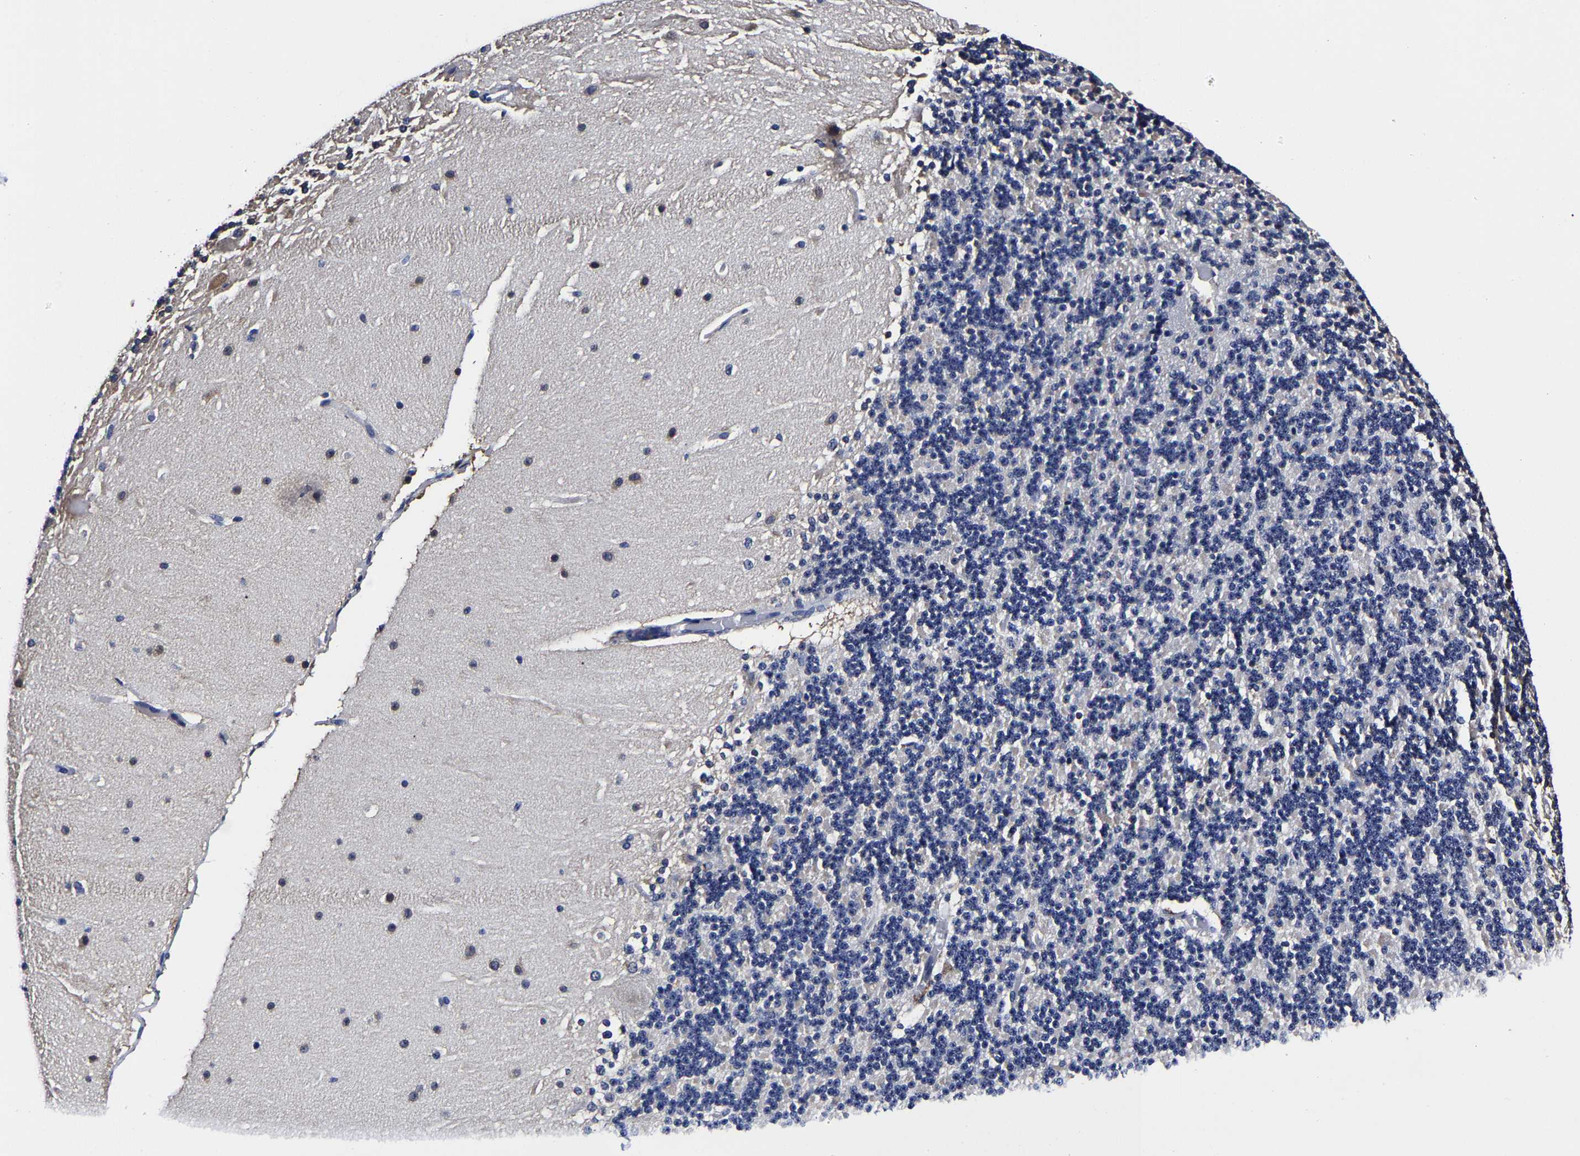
{"staining": {"intensity": "negative", "quantity": "none", "location": "none"}, "tissue": "cerebellum", "cell_type": "Cells in granular layer", "image_type": "normal", "snomed": [{"axis": "morphology", "description": "Normal tissue, NOS"}, {"axis": "topography", "description": "Cerebellum"}], "caption": "An IHC photomicrograph of normal cerebellum is shown. There is no staining in cells in granular layer of cerebellum. (DAB (3,3'-diaminobenzidine) immunohistochemistry with hematoxylin counter stain).", "gene": "AKAP4", "patient": {"sex": "female", "age": 19}}